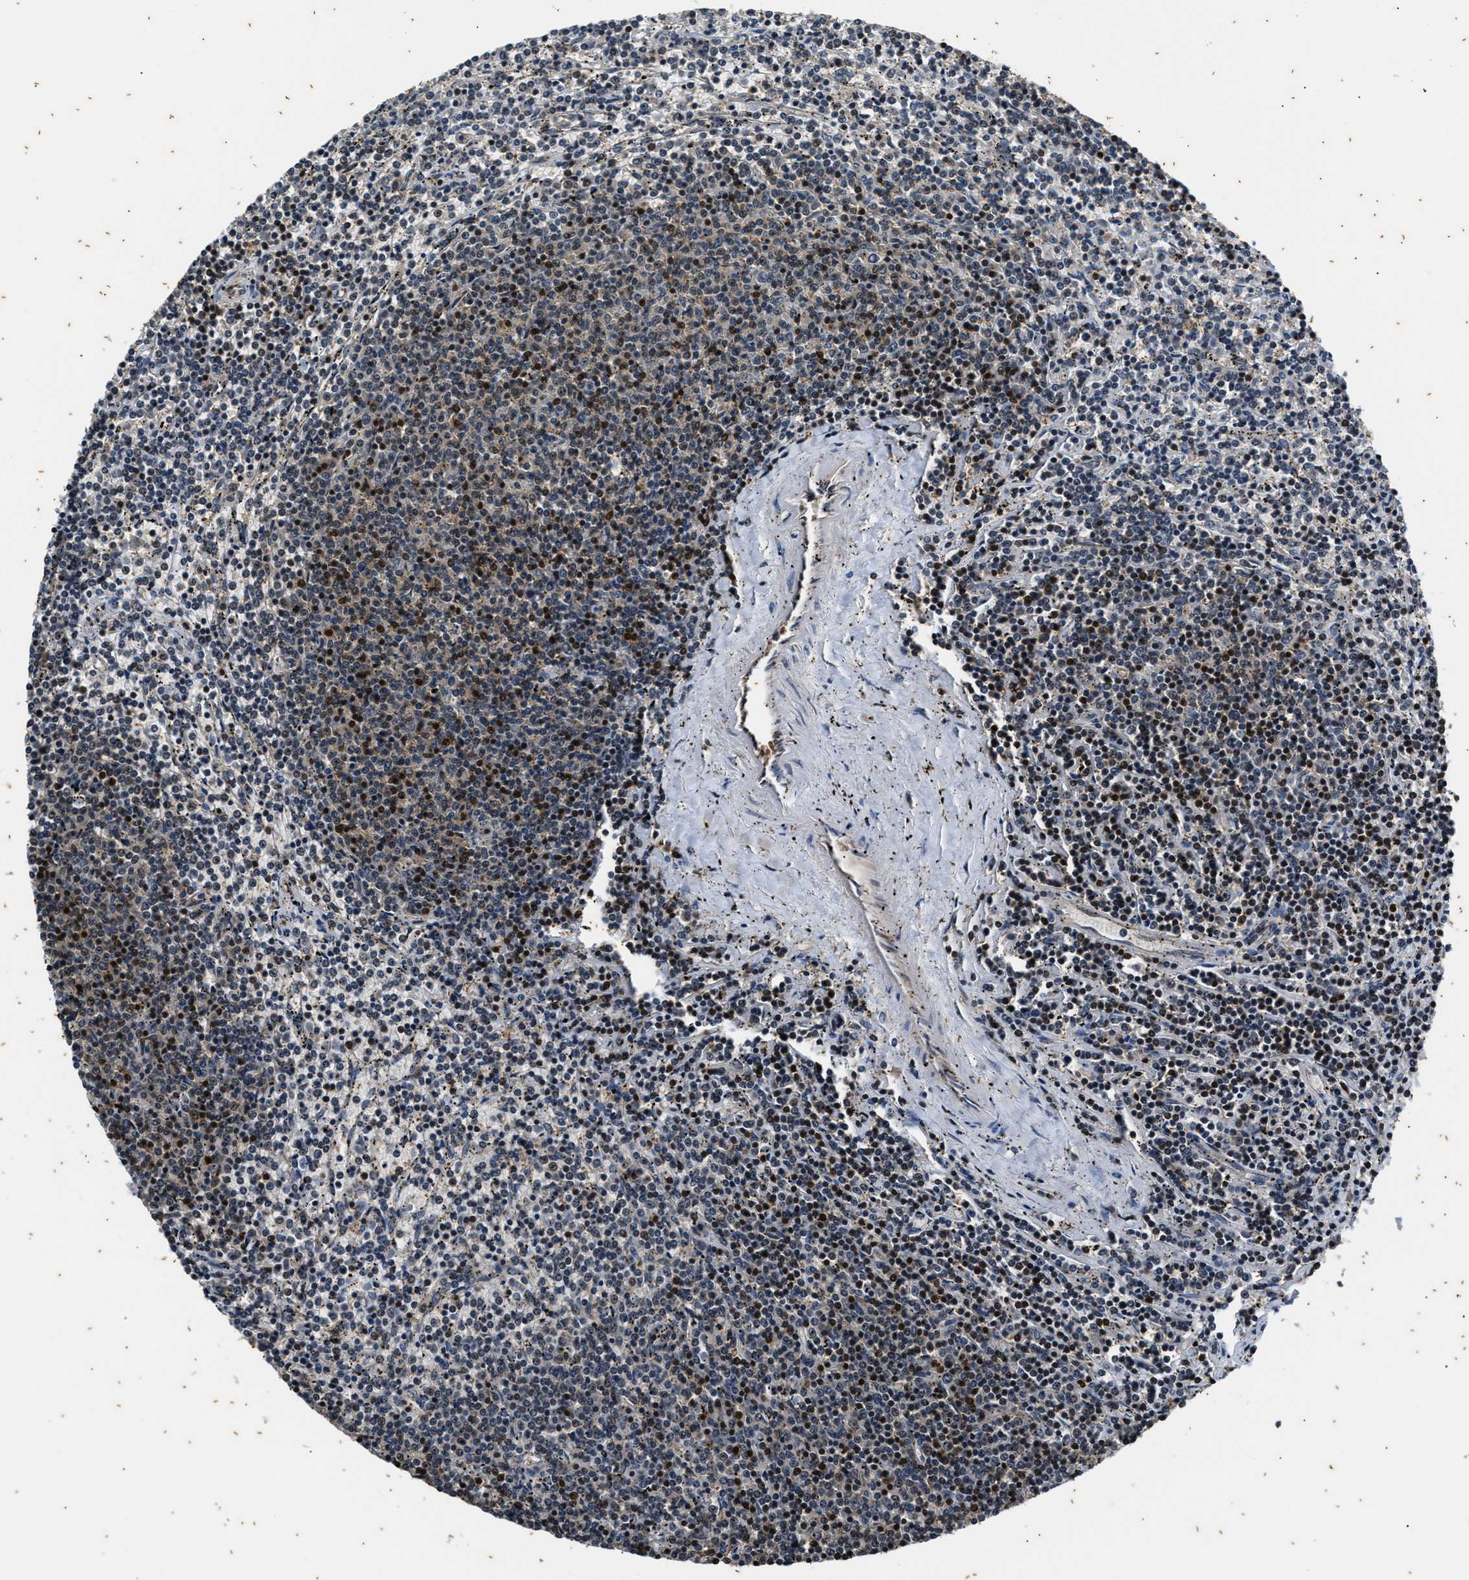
{"staining": {"intensity": "weak", "quantity": "<25%", "location": "cytoplasmic/membranous"}, "tissue": "lymphoma", "cell_type": "Tumor cells", "image_type": "cancer", "snomed": [{"axis": "morphology", "description": "Malignant lymphoma, non-Hodgkin's type, Low grade"}, {"axis": "topography", "description": "Spleen"}], "caption": "A high-resolution micrograph shows immunohistochemistry staining of low-grade malignant lymphoma, non-Hodgkin's type, which demonstrates no significant positivity in tumor cells.", "gene": "PTPN7", "patient": {"sex": "female", "age": 50}}